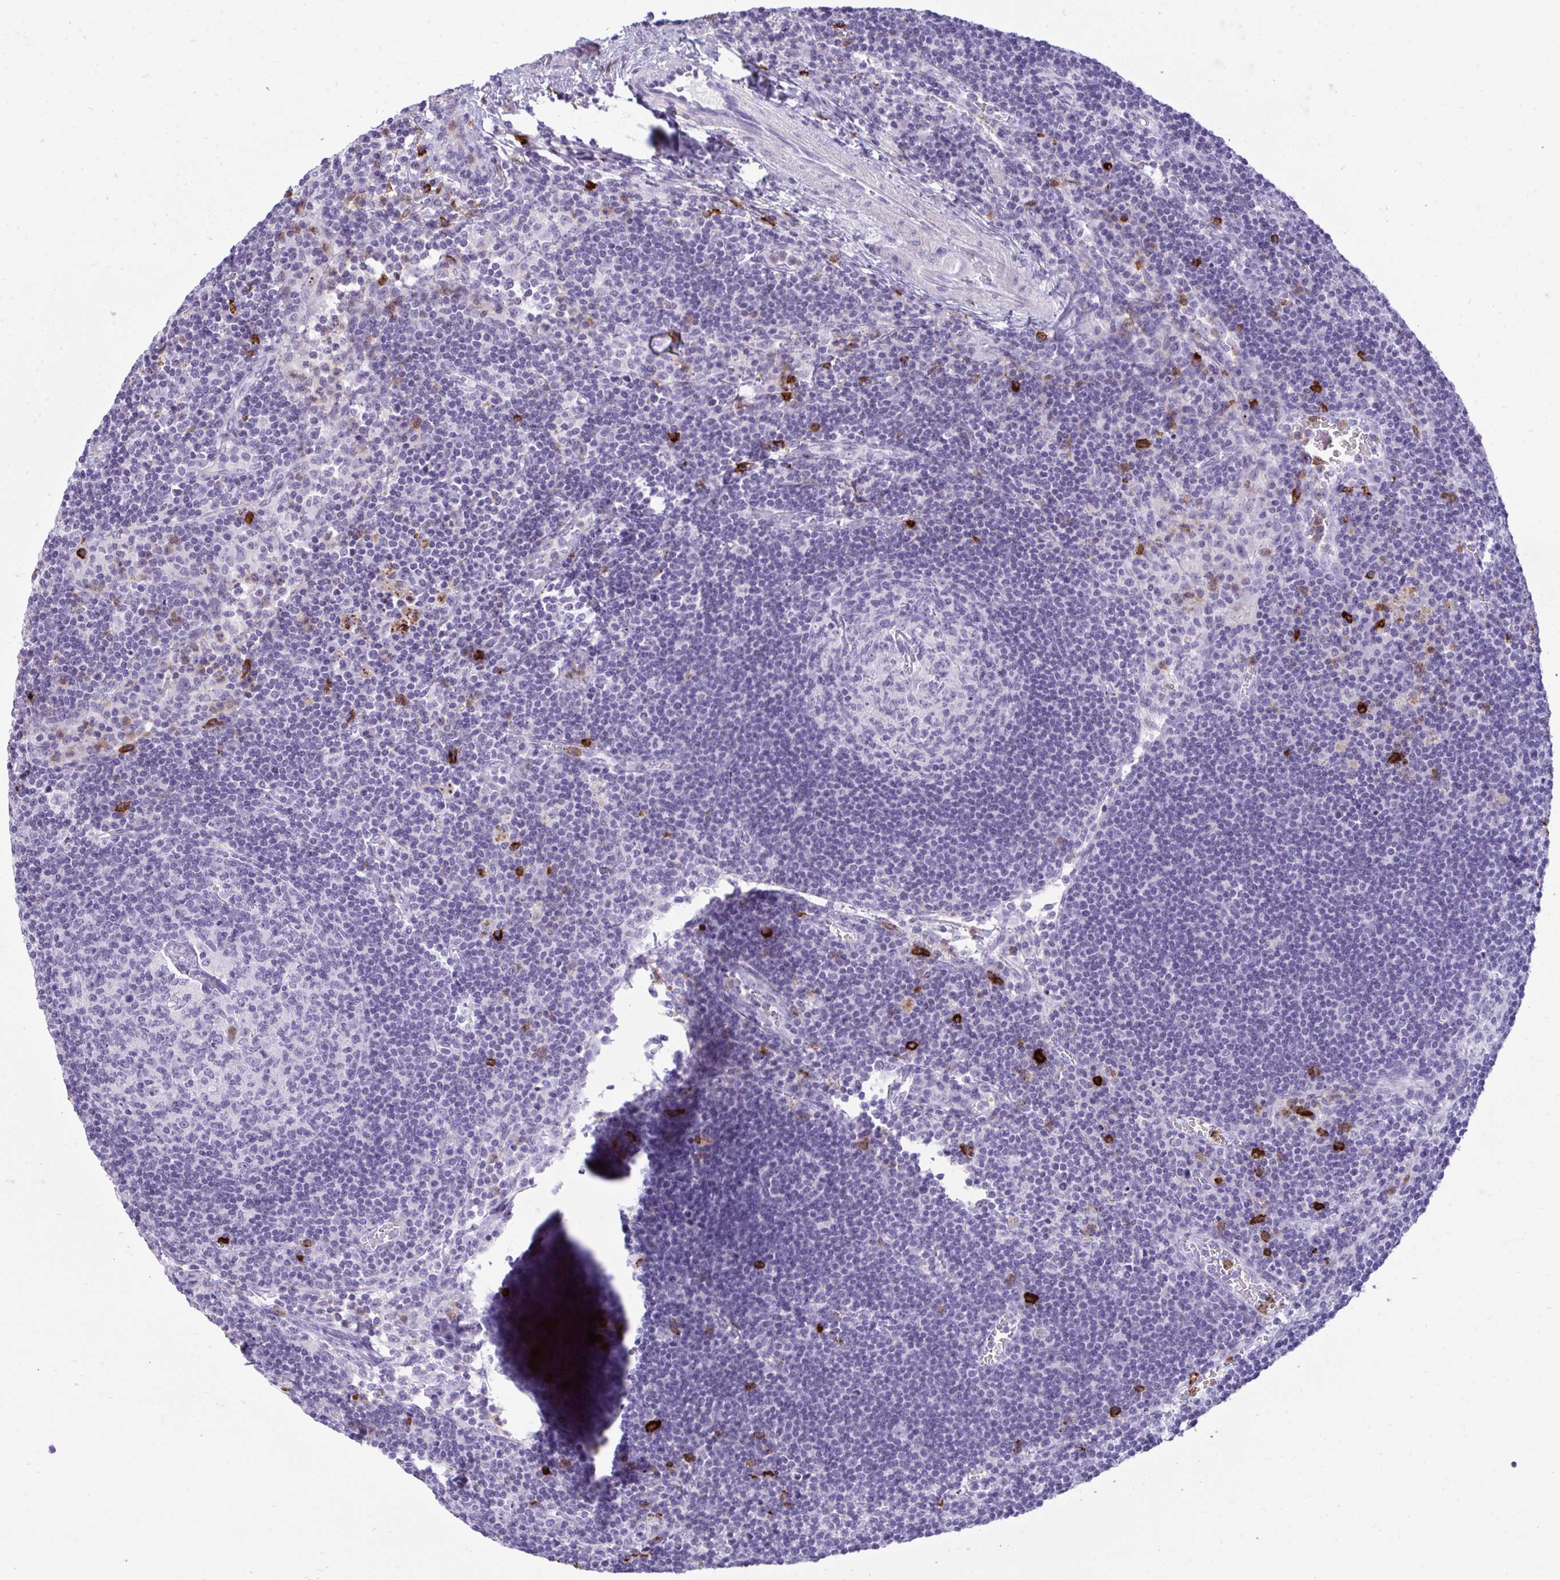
{"staining": {"intensity": "negative", "quantity": "none", "location": "none"}, "tissue": "lymph node", "cell_type": "Germinal center cells", "image_type": "normal", "snomed": [{"axis": "morphology", "description": "Normal tissue, NOS"}, {"axis": "topography", "description": "Lymph node"}], "caption": "This micrograph is of unremarkable lymph node stained with IHC to label a protein in brown with the nuclei are counter-stained blue. There is no expression in germinal center cells.", "gene": "ARHGAP42", "patient": {"sex": "male", "age": 67}}